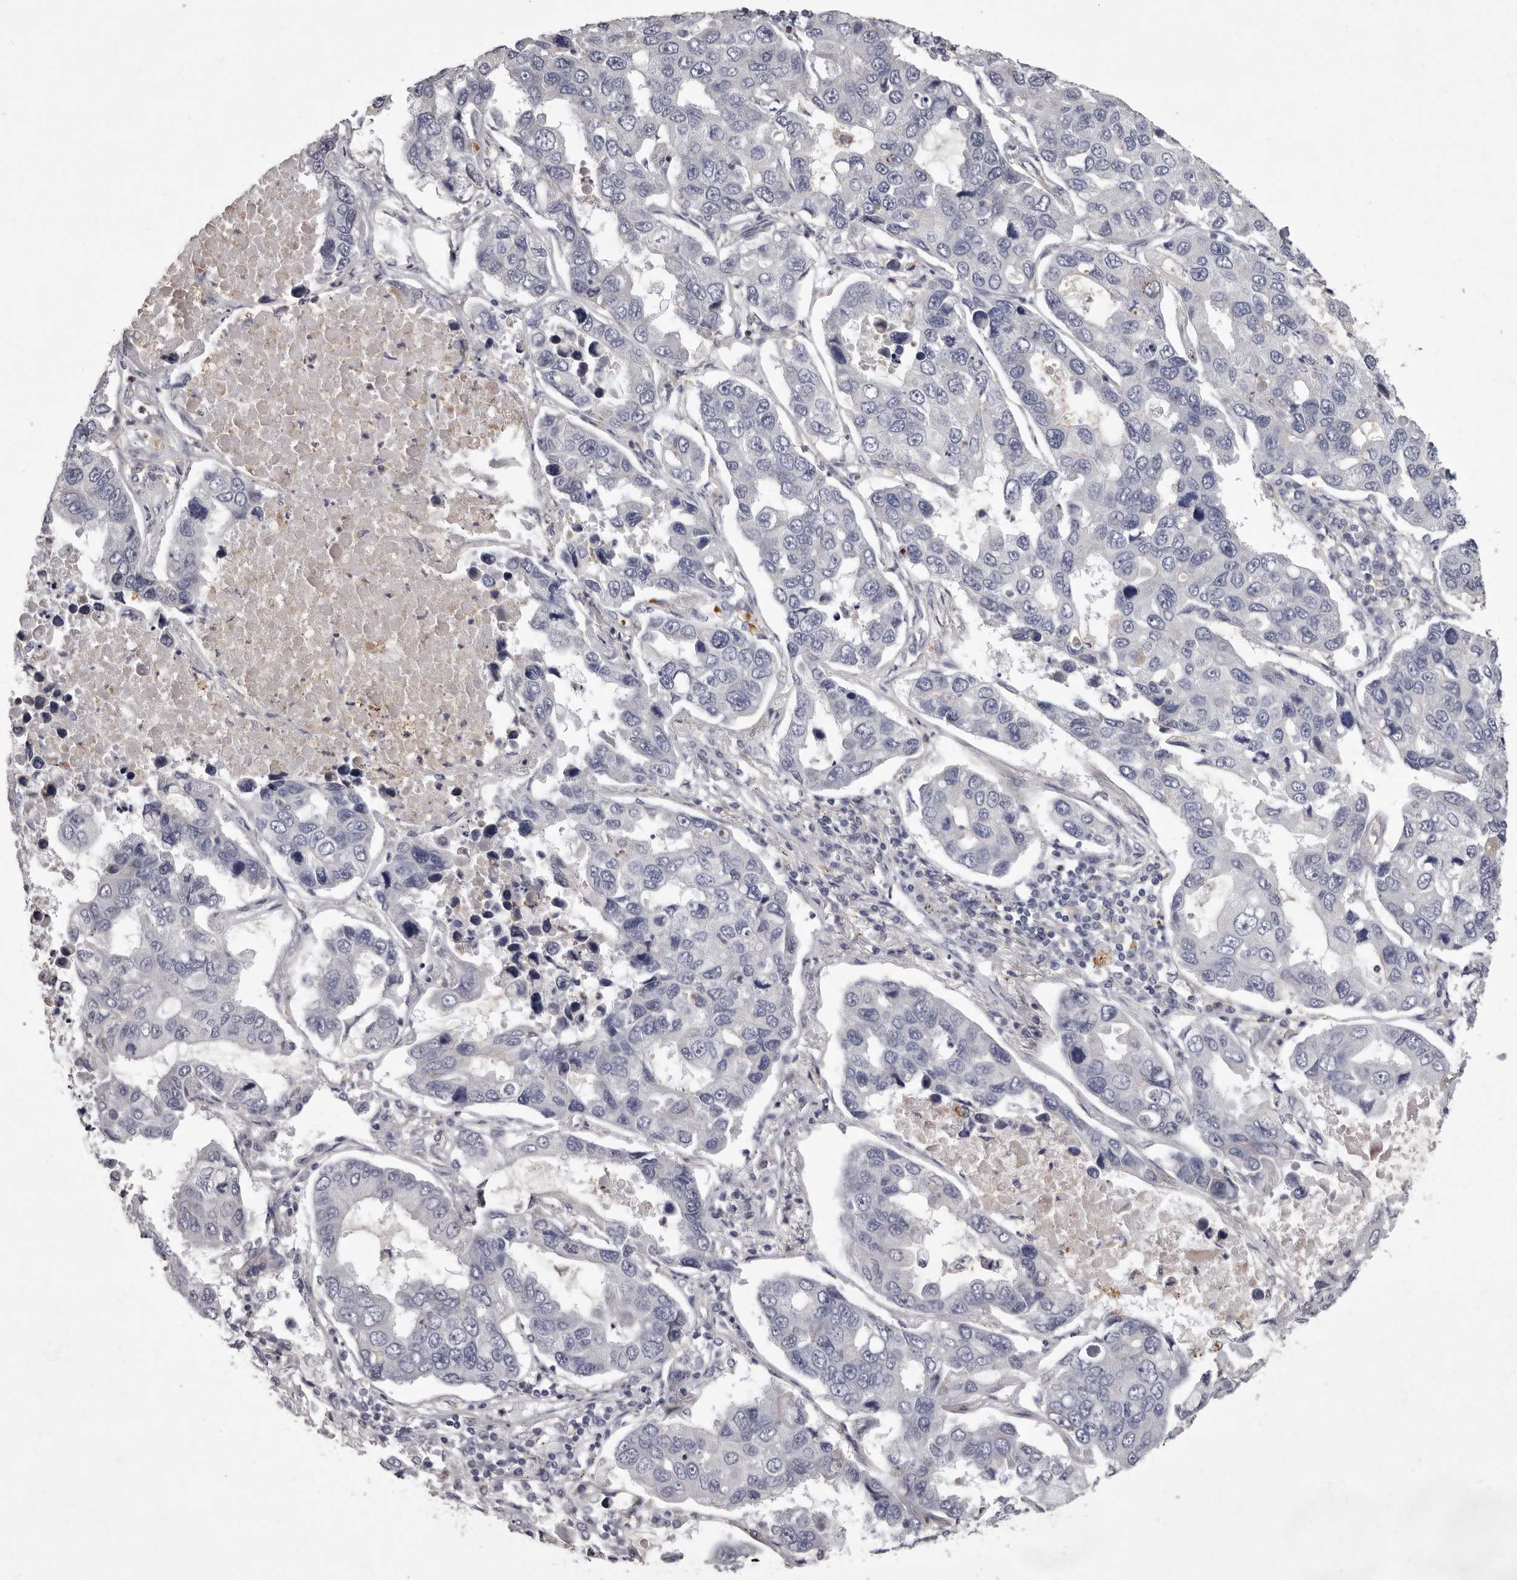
{"staining": {"intensity": "negative", "quantity": "none", "location": "none"}, "tissue": "lung cancer", "cell_type": "Tumor cells", "image_type": "cancer", "snomed": [{"axis": "morphology", "description": "Adenocarcinoma, NOS"}, {"axis": "topography", "description": "Lung"}], "caption": "Tumor cells show no significant protein expression in adenocarcinoma (lung).", "gene": "NKAIN4", "patient": {"sex": "male", "age": 64}}